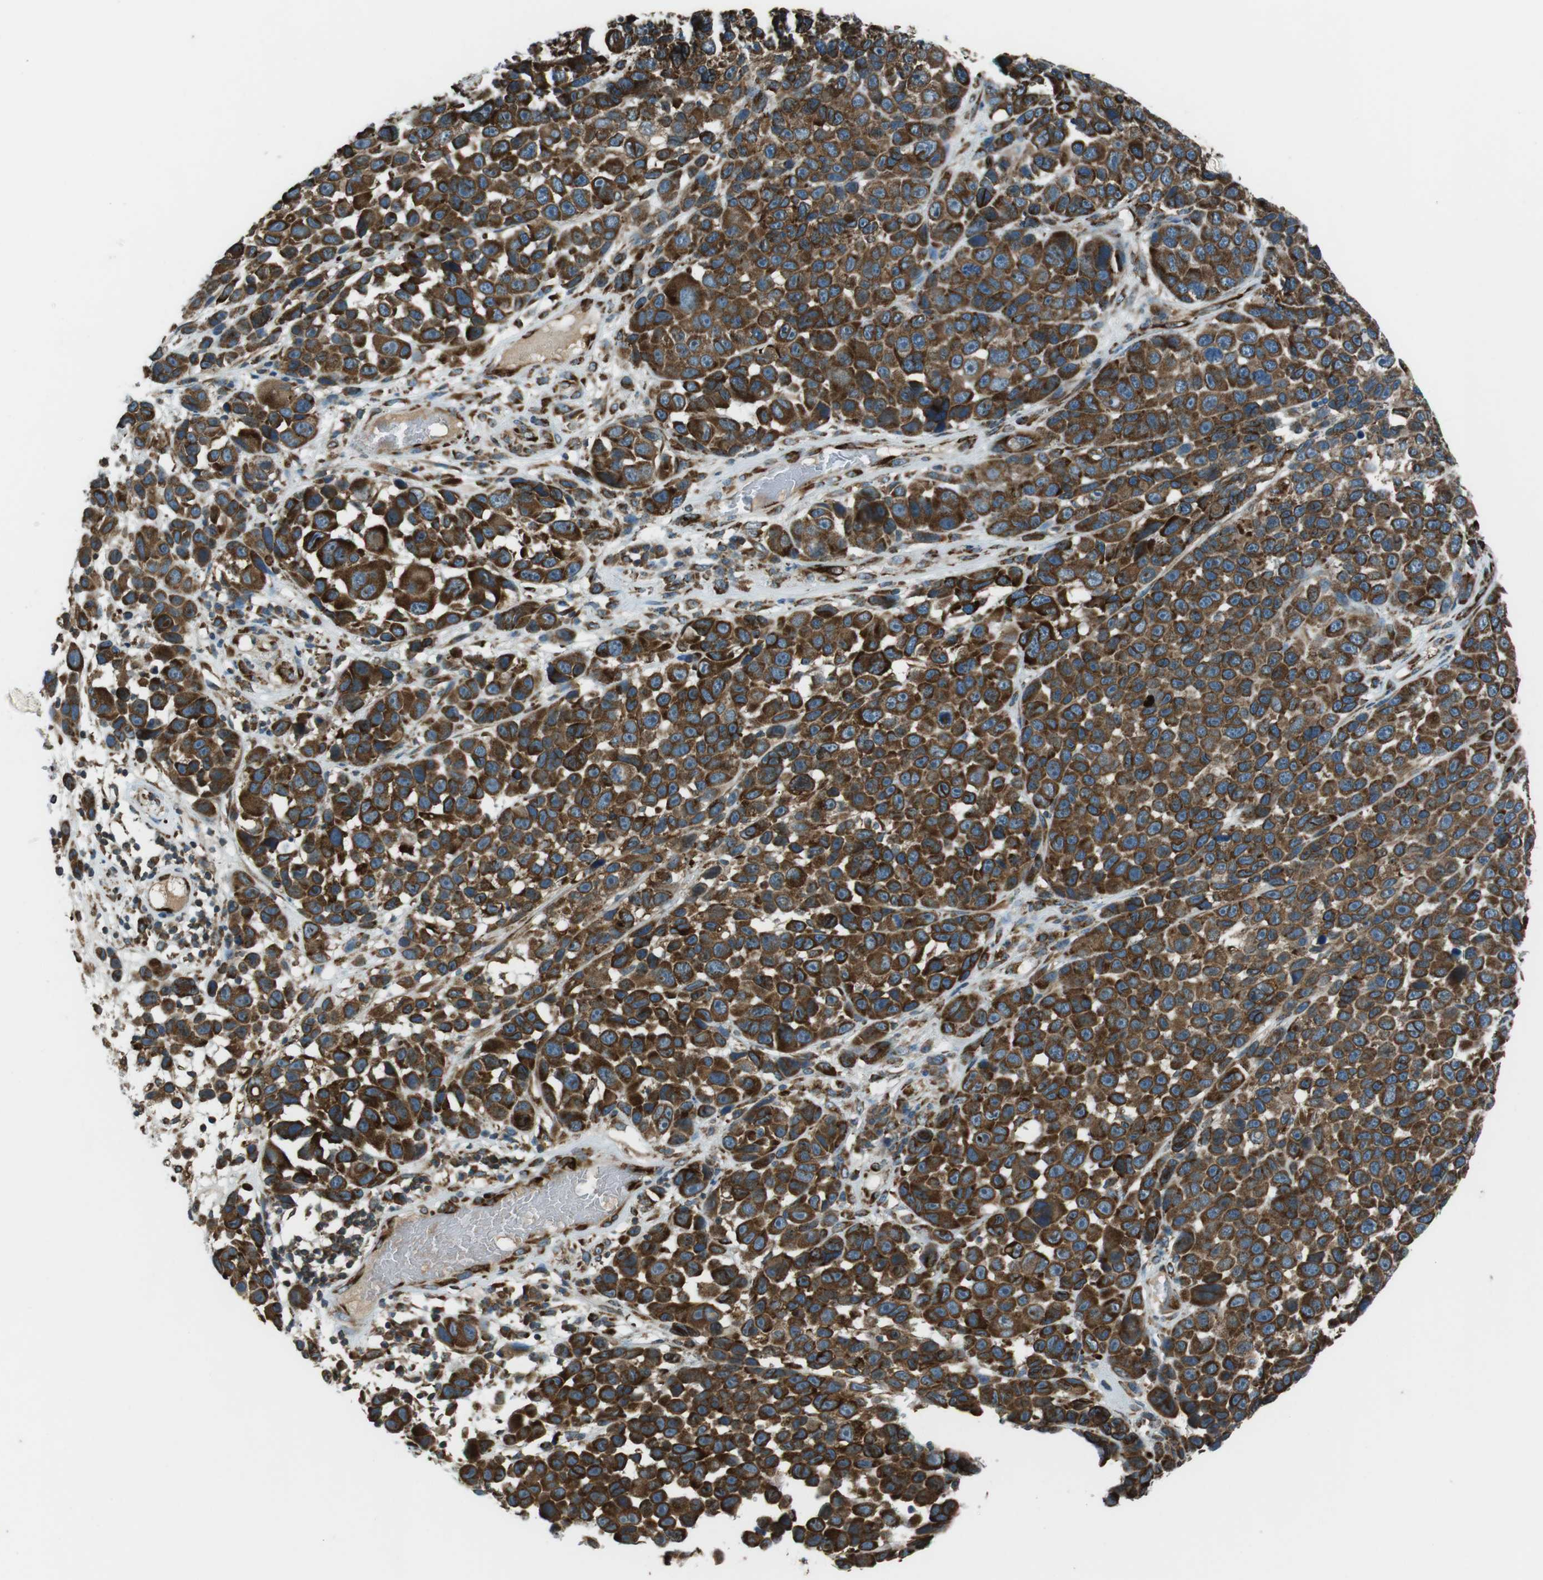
{"staining": {"intensity": "strong", "quantity": ">75%", "location": "cytoplasmic/membranous"}, "tissue": "melanoma", "cell_type": "Tumor cells", "image_type": "cancer", "snomed": [{"axis": "morphology", "description": "Malignant melanoma, NOS"}, {"axis": "topography", "description": "Skin"}], "caption": "Melanoma stained for a protein displays strong cytoplasmic/membranous positivity in tumor cells.", "gene": "KTN1", "patient": {"sex": "male", "age": 53}}